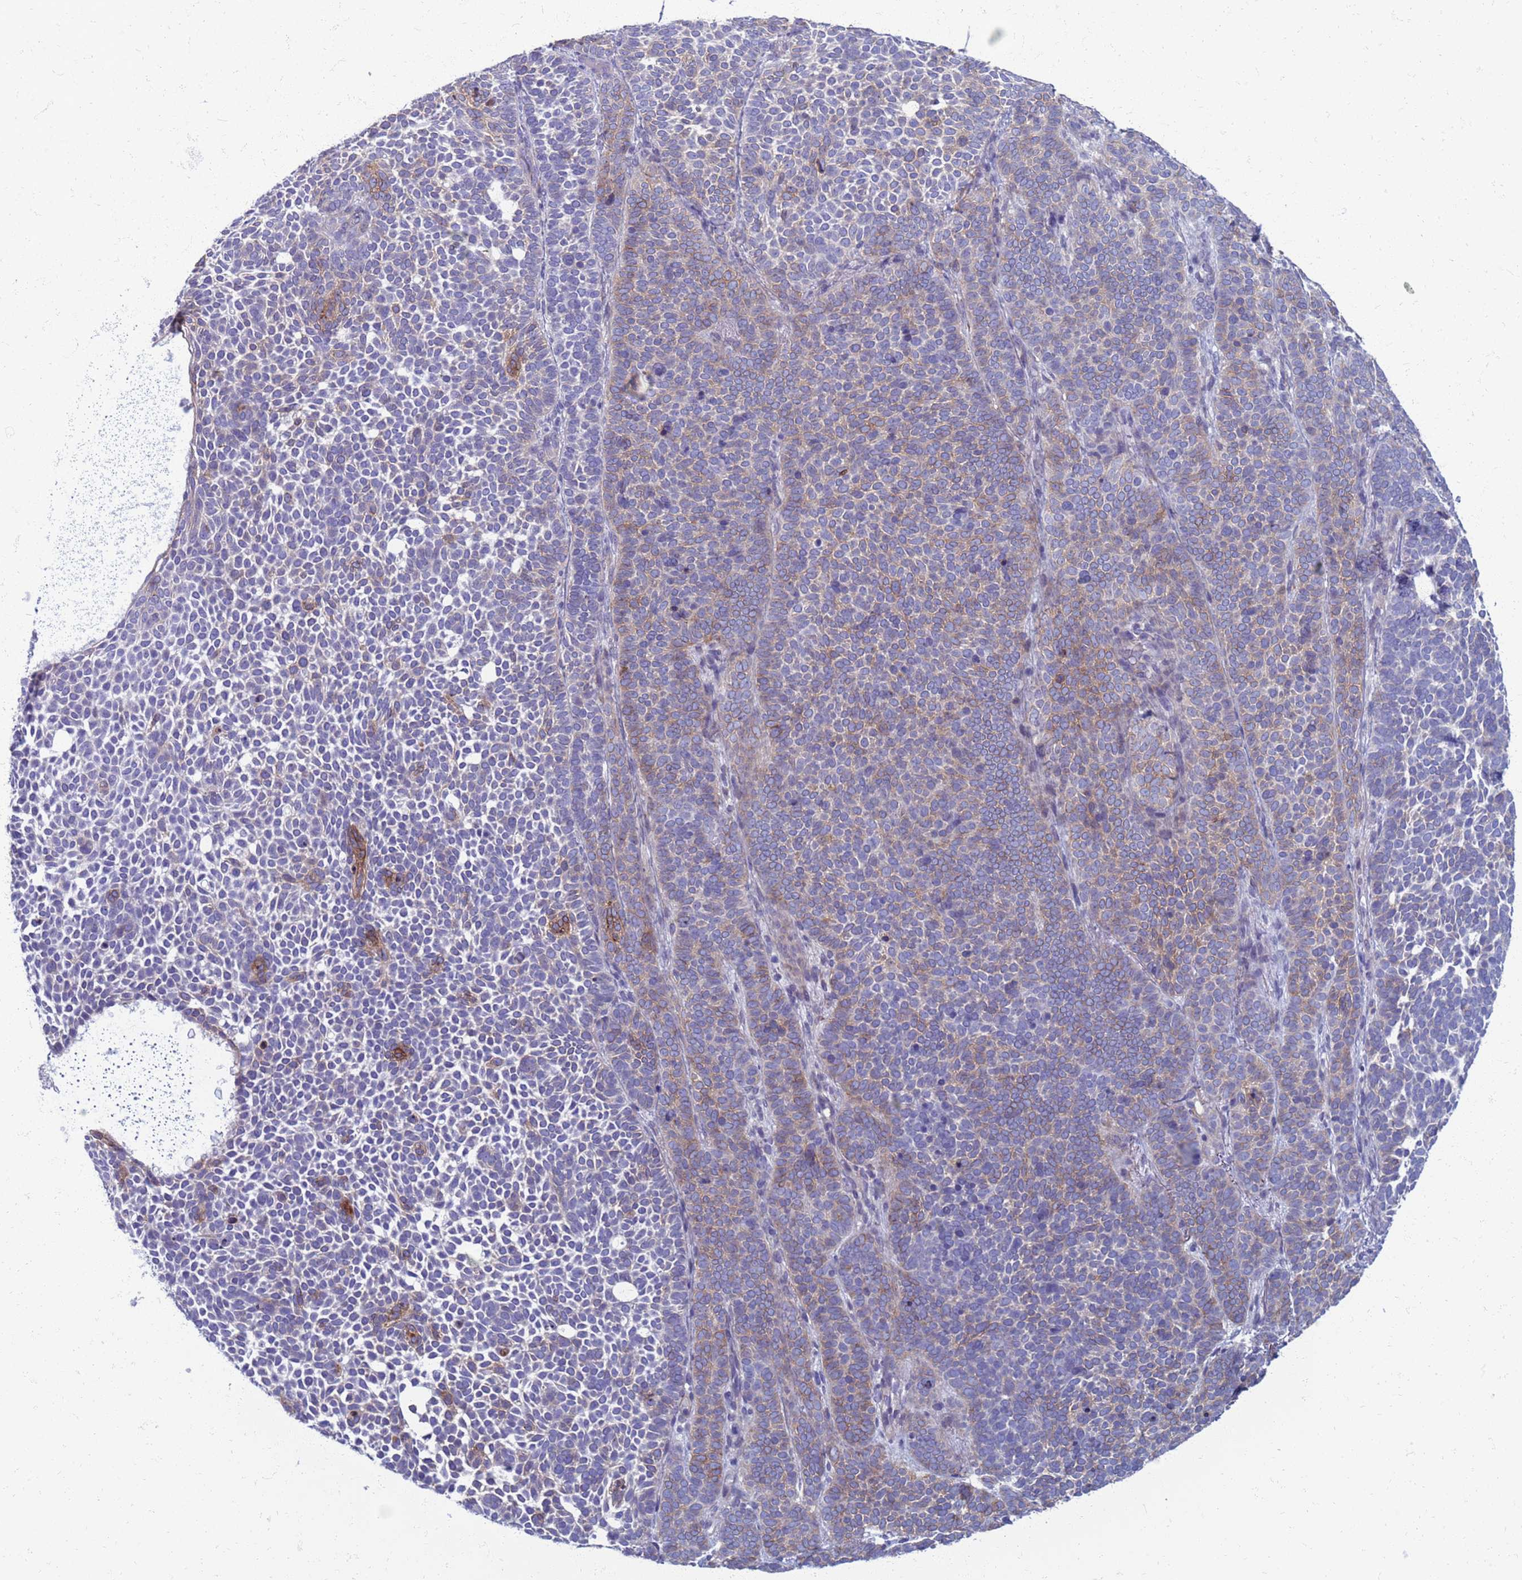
{"staining": {"intensity": "weak", "quantity": "<25%", "location": "cytoplasmic/membranous"}, "tissue": "skin cancer", "cell_type": "Tumor cells", "image_type": "cancer", "snomed": [{"axis": "morphology", "description": "Basal cell carcinoma"}, {"axis": "topography", "description": "Skin"}], "caption": "A photomicrograph of human skin cancer (basal cell carcinoma) is negative for staining in tumor cells.", "gene": "CLCA2", "patient": {"sex": "female", "age": 77}}